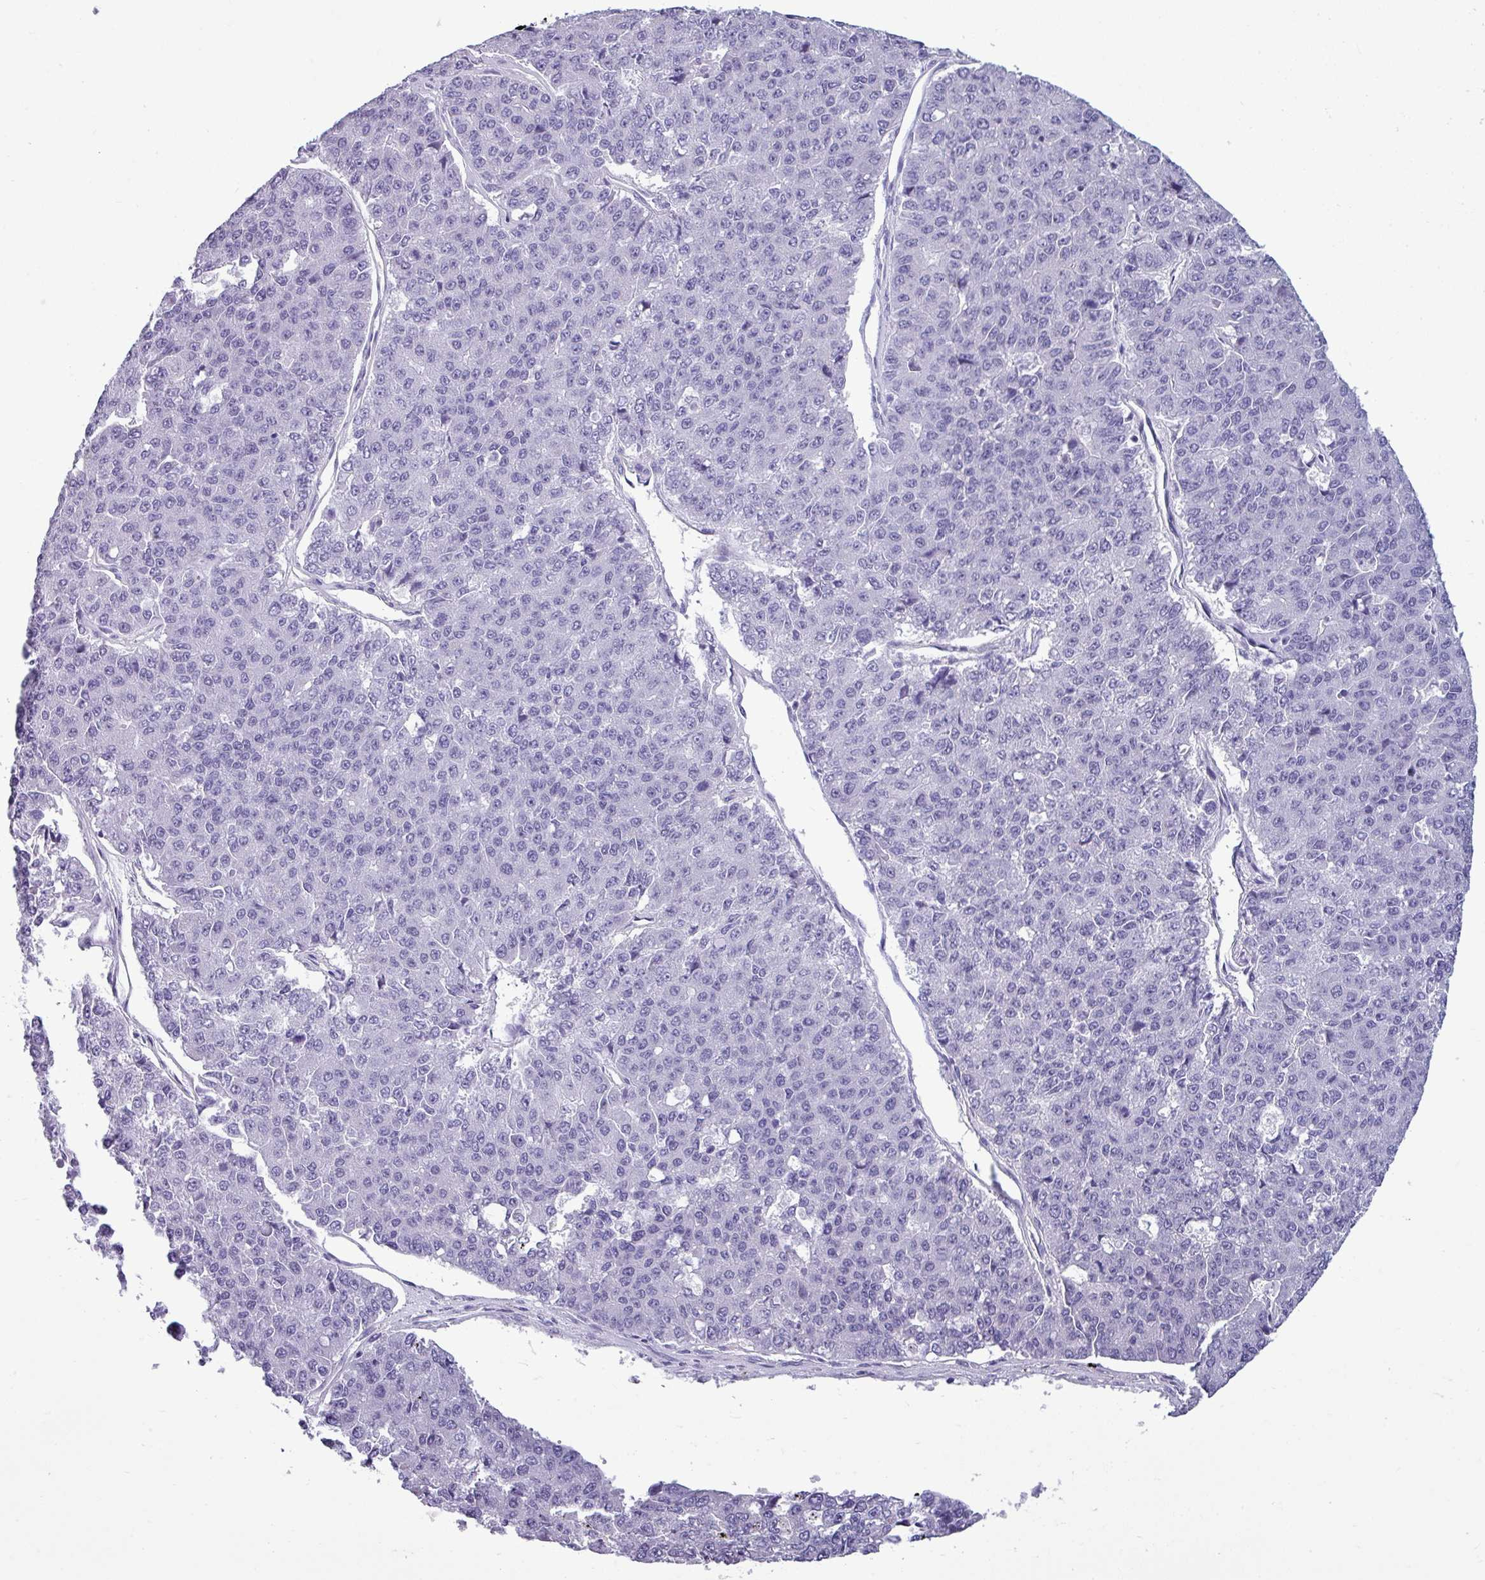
{"staining": {"intensity": "negative", "quantity": "none", "location": "none"}, "tissue": "pancreatic cancer", "cell_type": "Tumor cells", "image_type": "cancer", "snomed": [{"axis": "morphology", "description": "Adenocarcinoma, NOS"}, {"axis": "topography", "description": "Pancreas"}], "caption": "Tumor cells are negative for protein expression in human pancreatic adenocarcinoma.", "gene": "SRGAP1", "patient": {"sex": "male", "age": 50}}